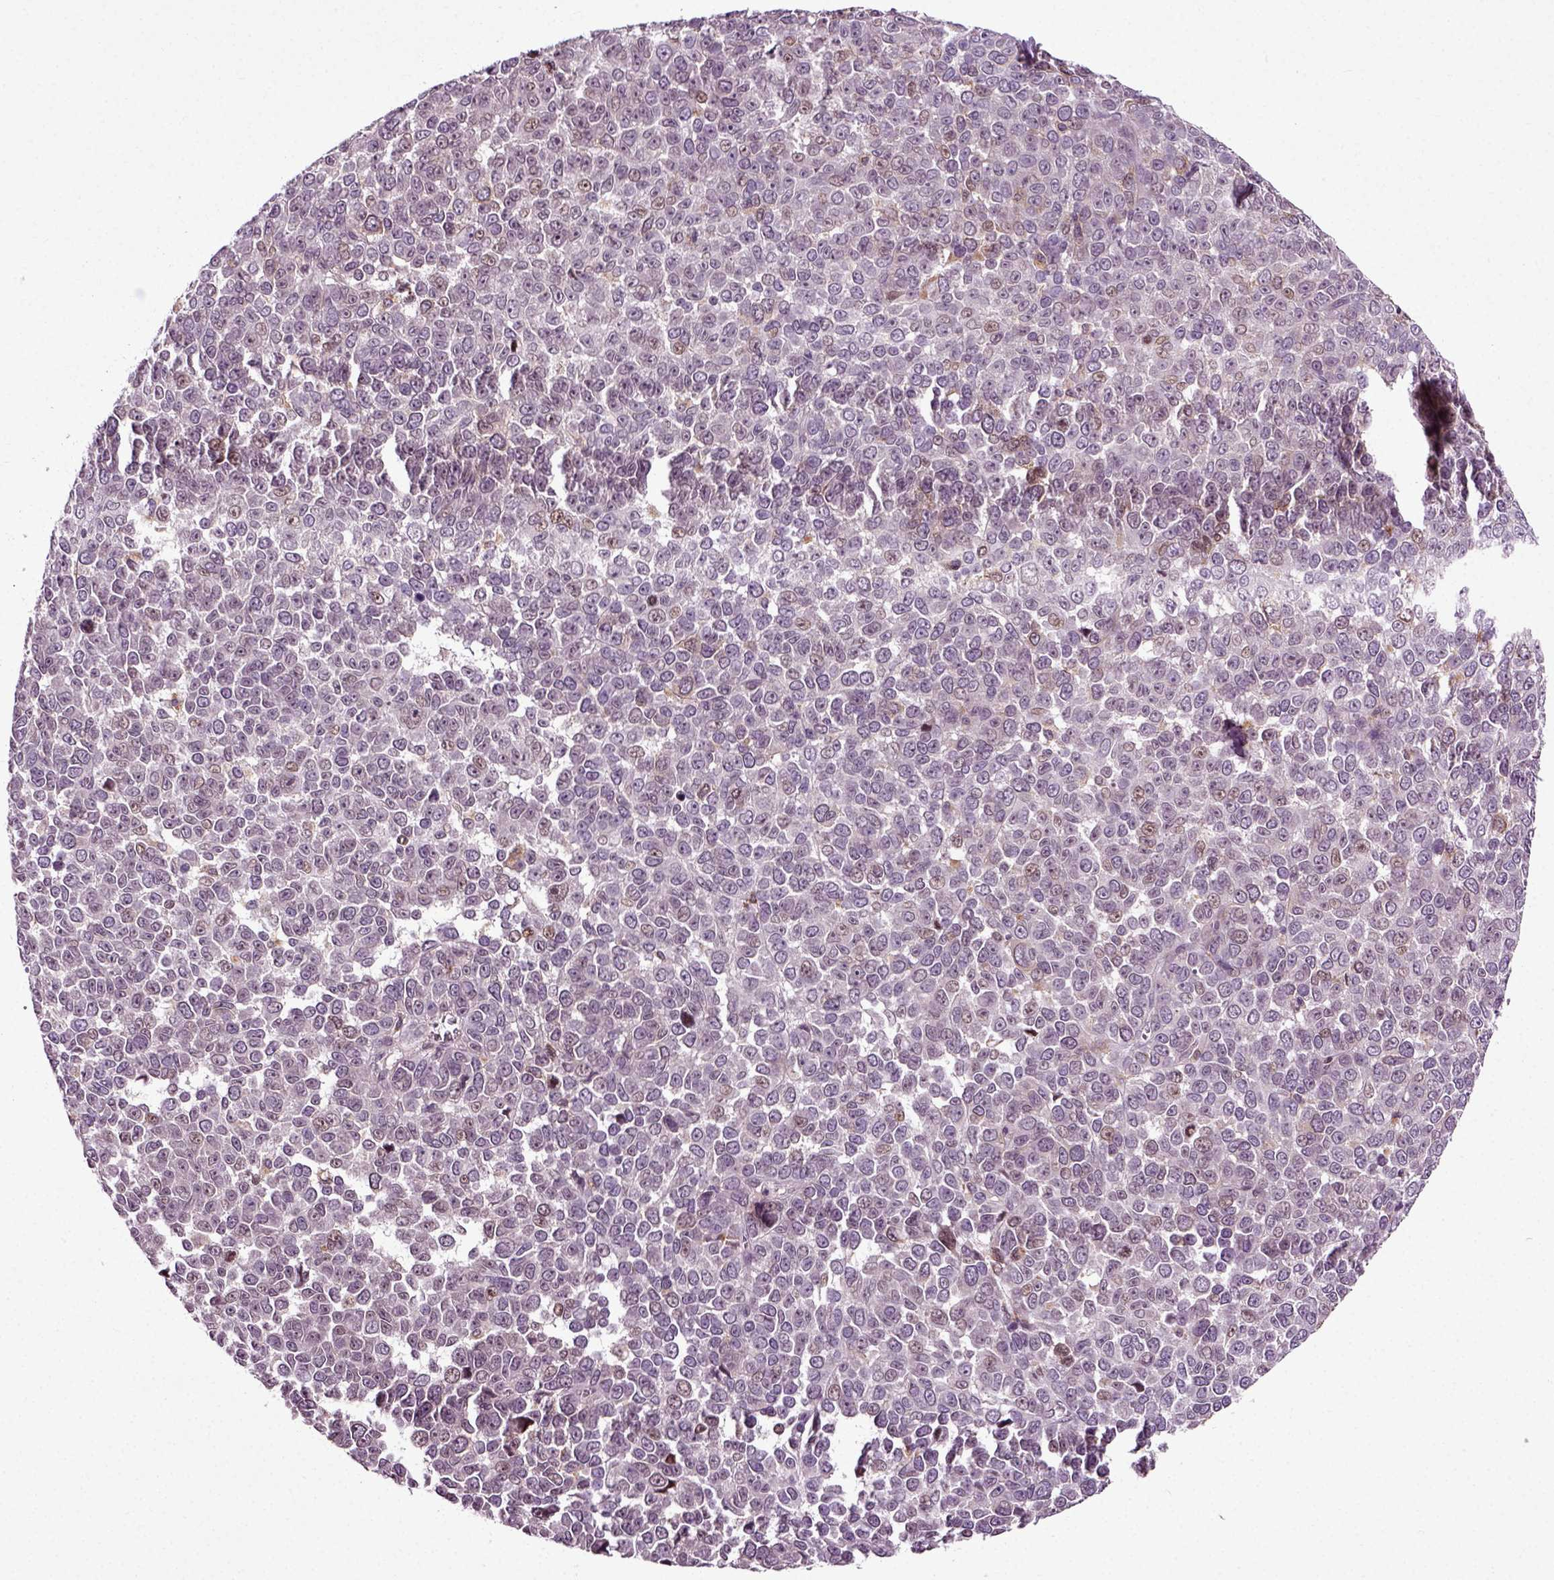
{"staining": {"intensity": "negative", "quantity": "none", "location": "none"}, "tissue": "melanoma", "cell_type": "Tumor cells", "image_type": "cancer", "snomed": [{"axis": "morphology", "description": "Malignant melanoma, NOS"}, {"axis": "topography", "description": "Skin"}], "caption": "Immunohistochemistry of malignant melanoma reveals no staining in tumor cells. (Brightfield microscopy of DAB immunohistochemistry at high magnification).", "gene": "KNSTRN", "patient": {"sex": "female", "age": 95}}